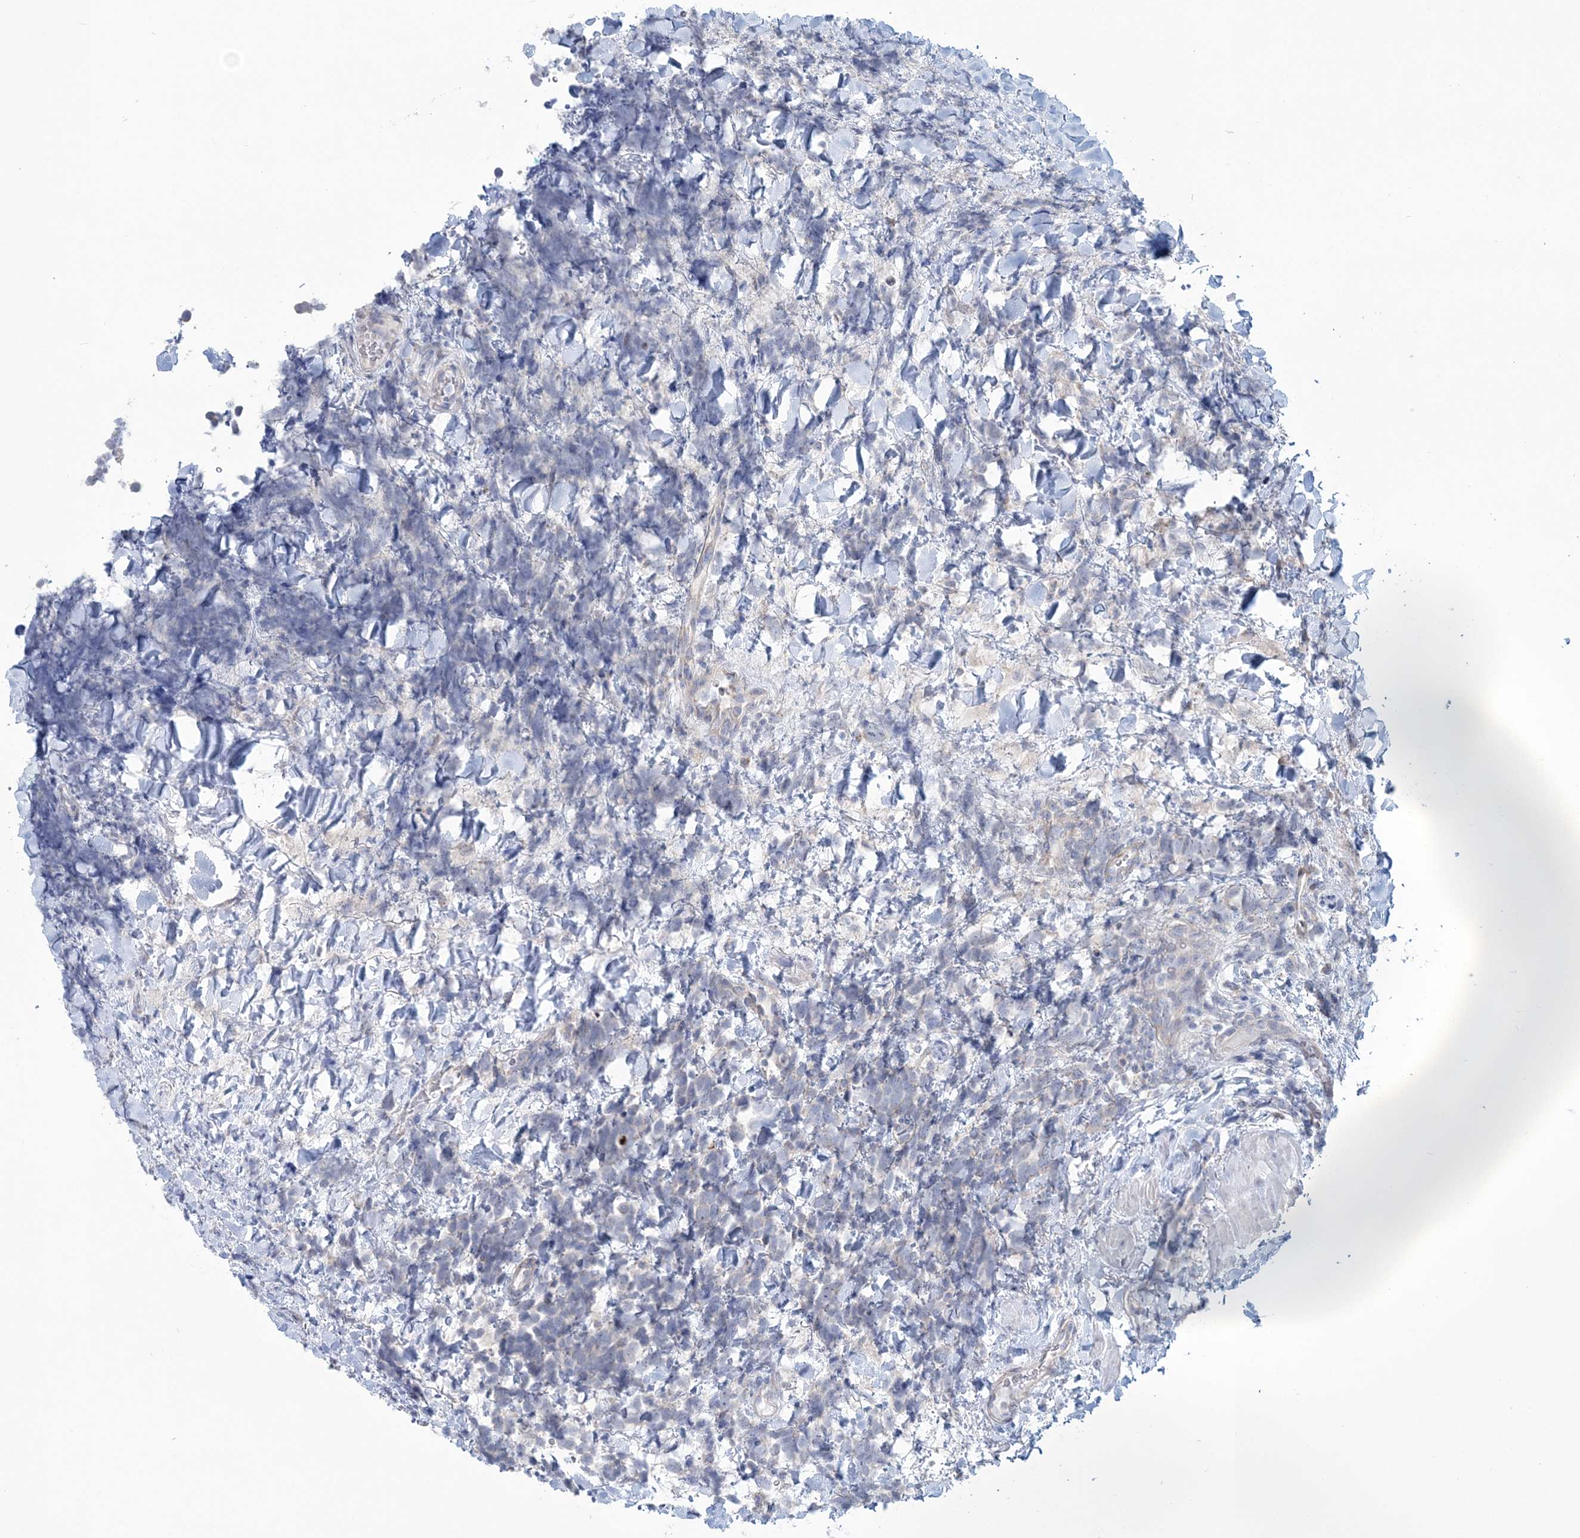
{"staining": {"intensity": "negative", "quantity": "none", "location": "none"}, "tissue": "urothelial cancer", "cell_type": "Tumor cells", "image_type": "cancer", "snomed": [{"axis": "morphology", "description": "Urothelial carcinoma, High grade"}, {"axis": "topography", "description": "Urinary bladder"}], "caption": "High magnification brightfield microscopy of high-grade urothelial carcinoma stained with DAB (brown) and counterstained with hematoxylin (blue): tumor cells show no significant expression.", "gene": "ADGB", "patient": {"sex": "female", "age": 82}}